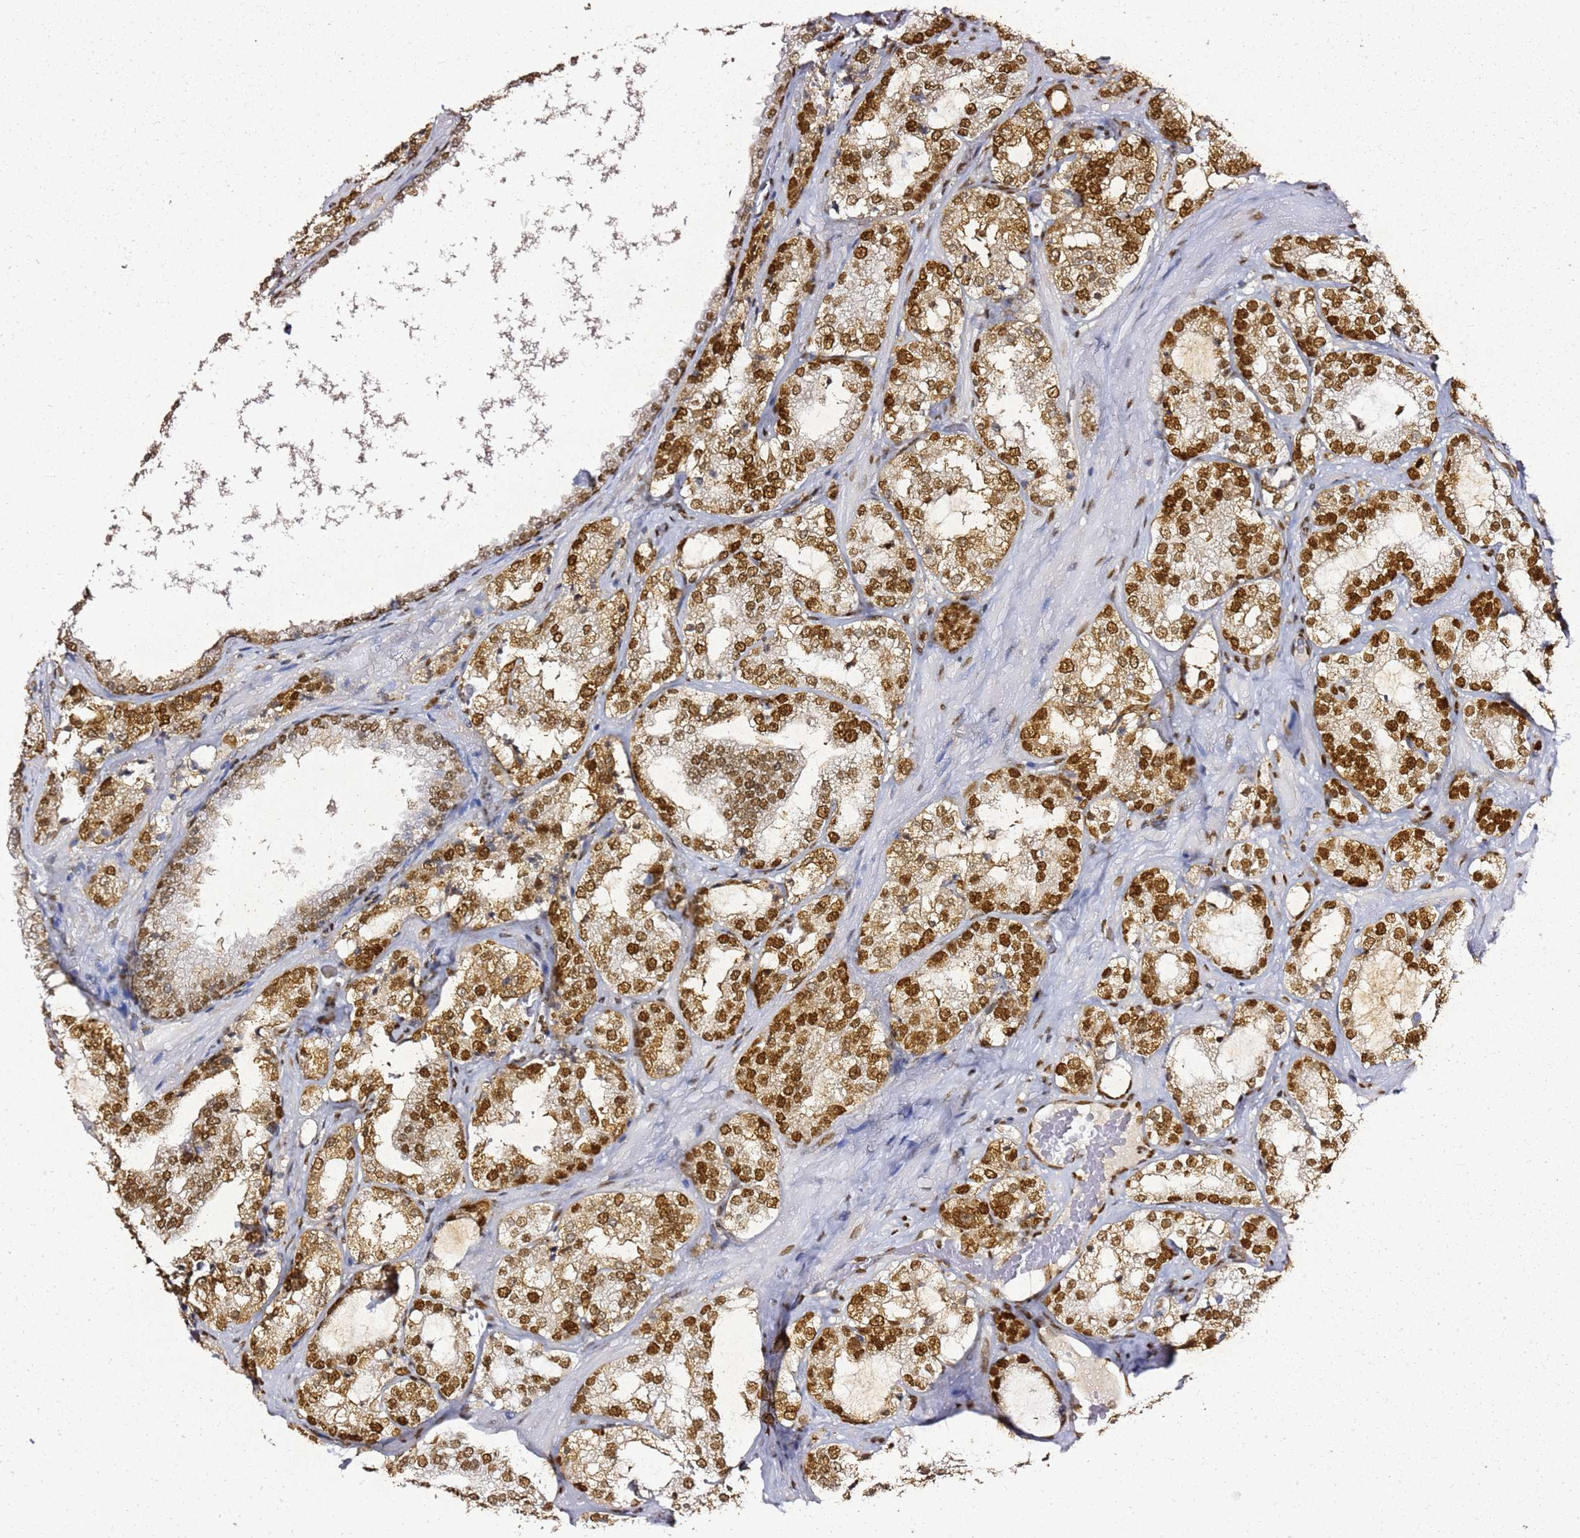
{"staining": {"intensity": "strong", "quantity": "25%-75%", "location": "cytoplasmic/membranous,nuclear"}, "tissue": "prostate cancer", "cell_type": "Tumor cells", "image_type": "cancer", "snomed": [{"axis": "morphology", "description": "Adenocarcinoma, High grade"}, {"axis": "topography", "description": "Prostate"}], "caption": "Immunohistochemistry of prostate cancer (high-grade adenocarcinoma) reveals high levels of strong cytoplasmic/membranous and nuclear positivity in about 25%-75% of tumor cells. (IHC, brightfield microscopy, high magnification).", "gene": "APEX1", "patient": {"sex": "male", "age": 64}}